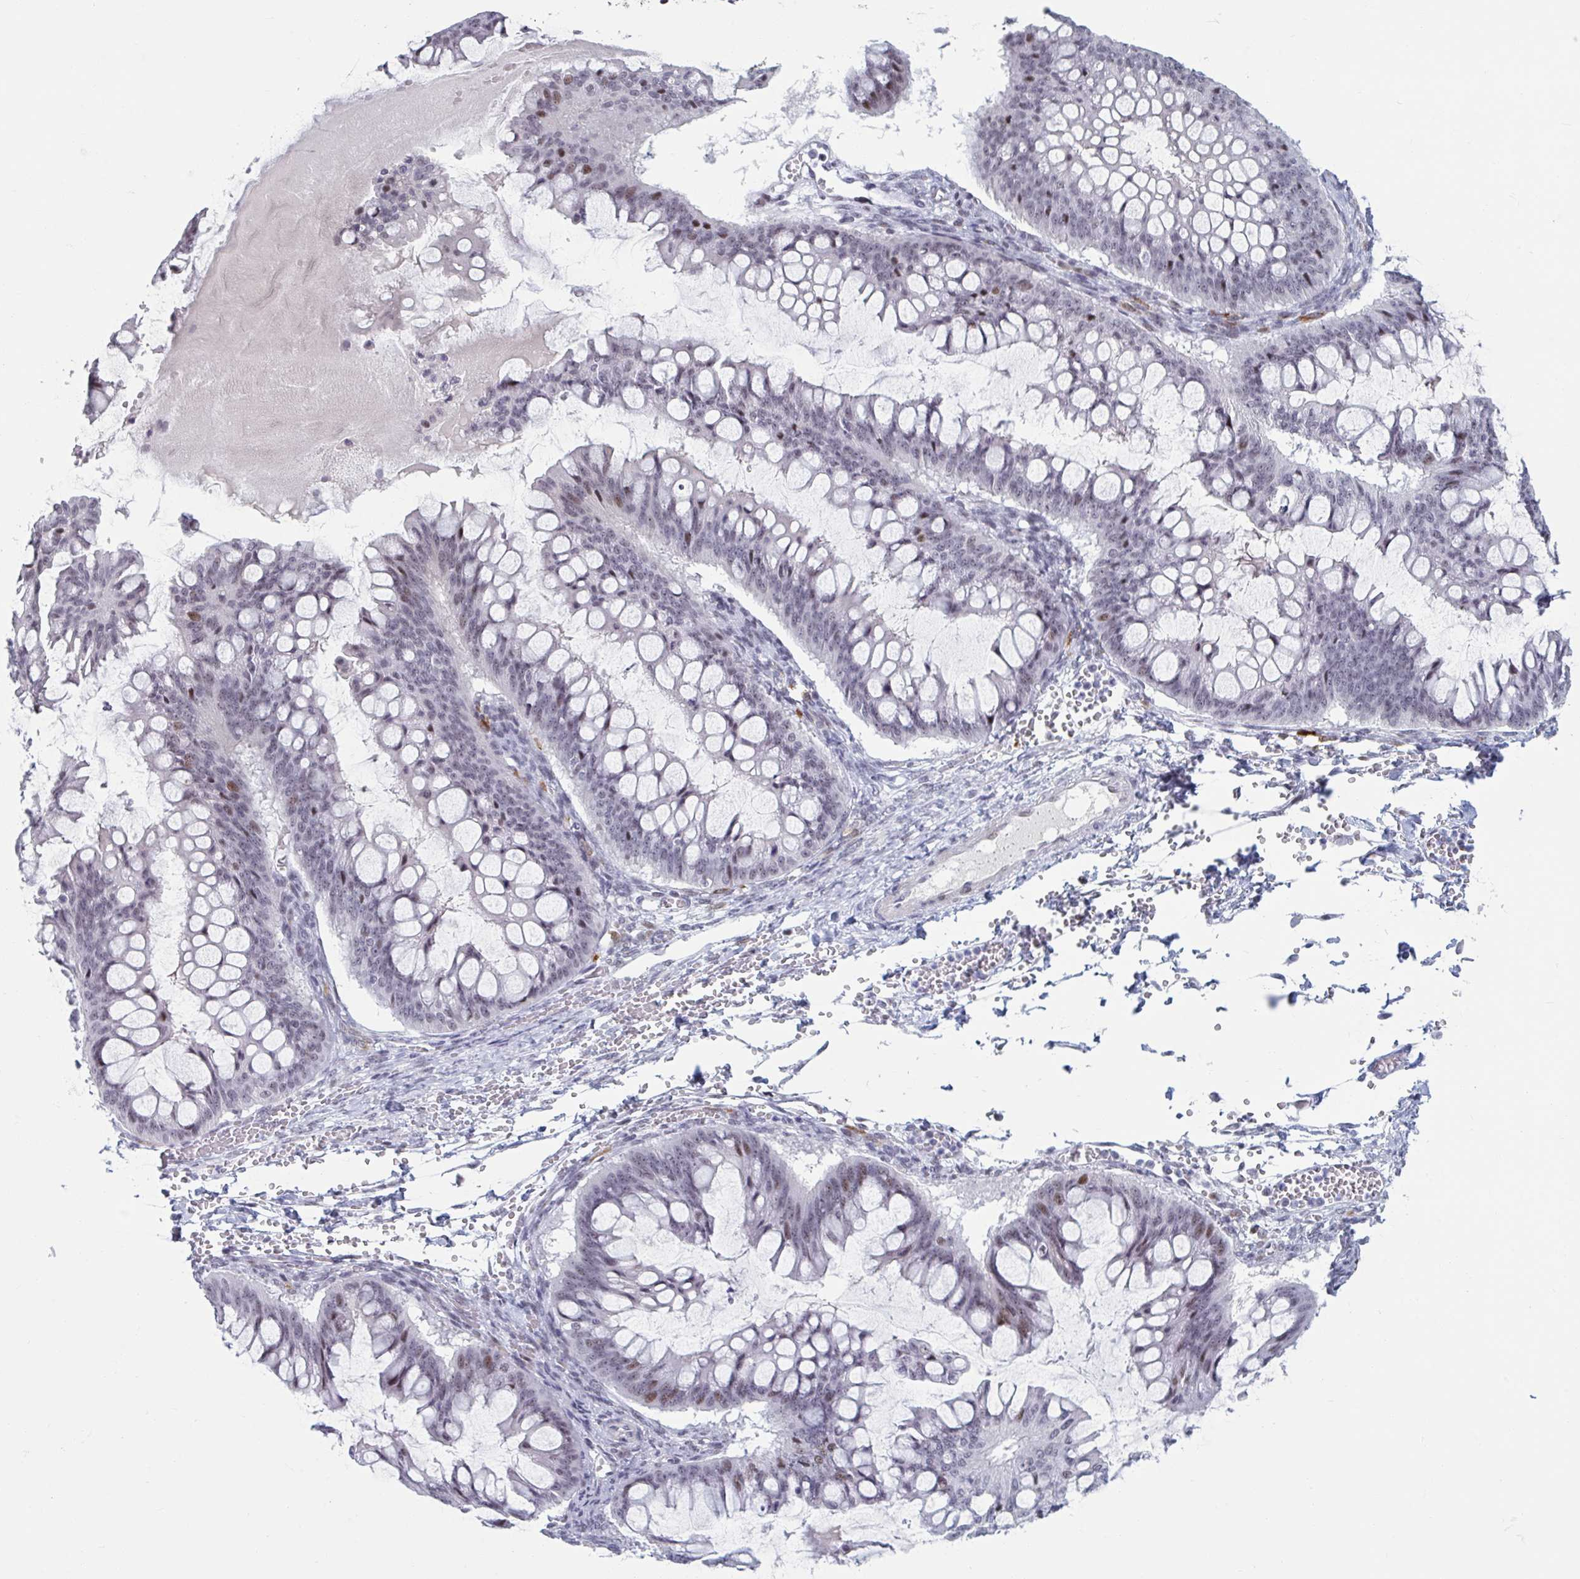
{"staining": {"intensity": "moderate", "quantity": "<25%", "location": "nuclear"}, "tissue": "ovarian cancer", "cell_type": "Tumor cells", "image_type": "cancer", "snomed": [{"axis": "morphology", "description": "Cystadenocarcinoma, mucinous, NOS"}, {"axis": "topography", "description": "Ovary"}], "caption": "Immunohistochemistry image of neoplastic tissue: human ovarian cancer stained using IHC demonstrates low levels of moderate protein expression localized specifically in the nuclear of tumor cells, appearing as a nuclear brown color.", "gene": "HSD17B6", "patient": {"sex": "female", "age": 73}}